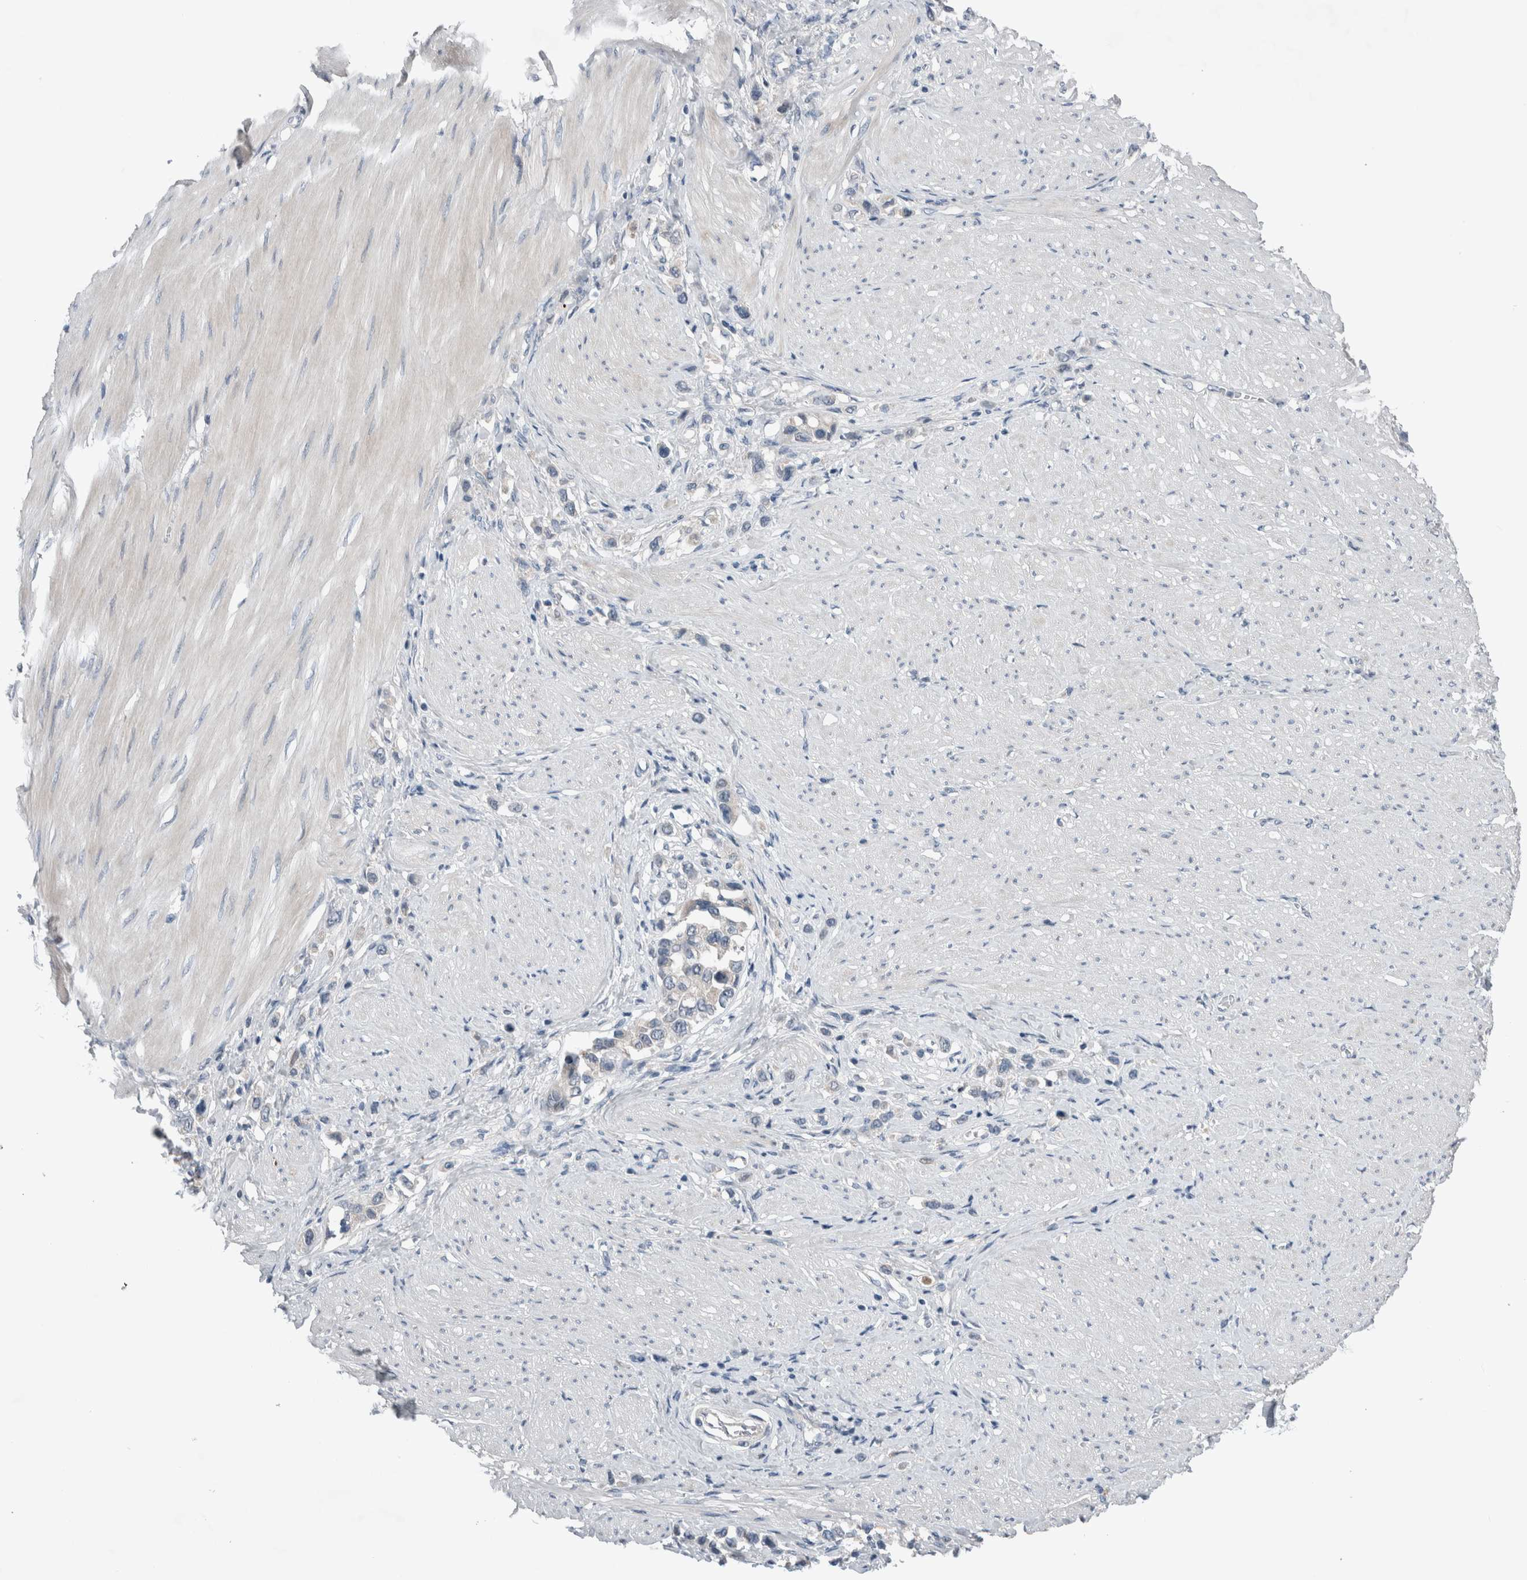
{"staining": {"intensity": "negative", "quantity": "none", "location": "none"}, "tissue": "stomach cancer", "cell_type": "Tumor cells", "image_type": "cancer", "snomed": [{"axis": "morphology", "description": "Adenocarcinoma, NOS"}, {"axis": "topography", "description": "Stomach"}], "caption": "Immunohistochemical staining of human adenocarcinoma (stomach) exhibits no significant expression in tumor cells.", "gene": "CRNN", "patient": {"sex": "female", "age": 65}}